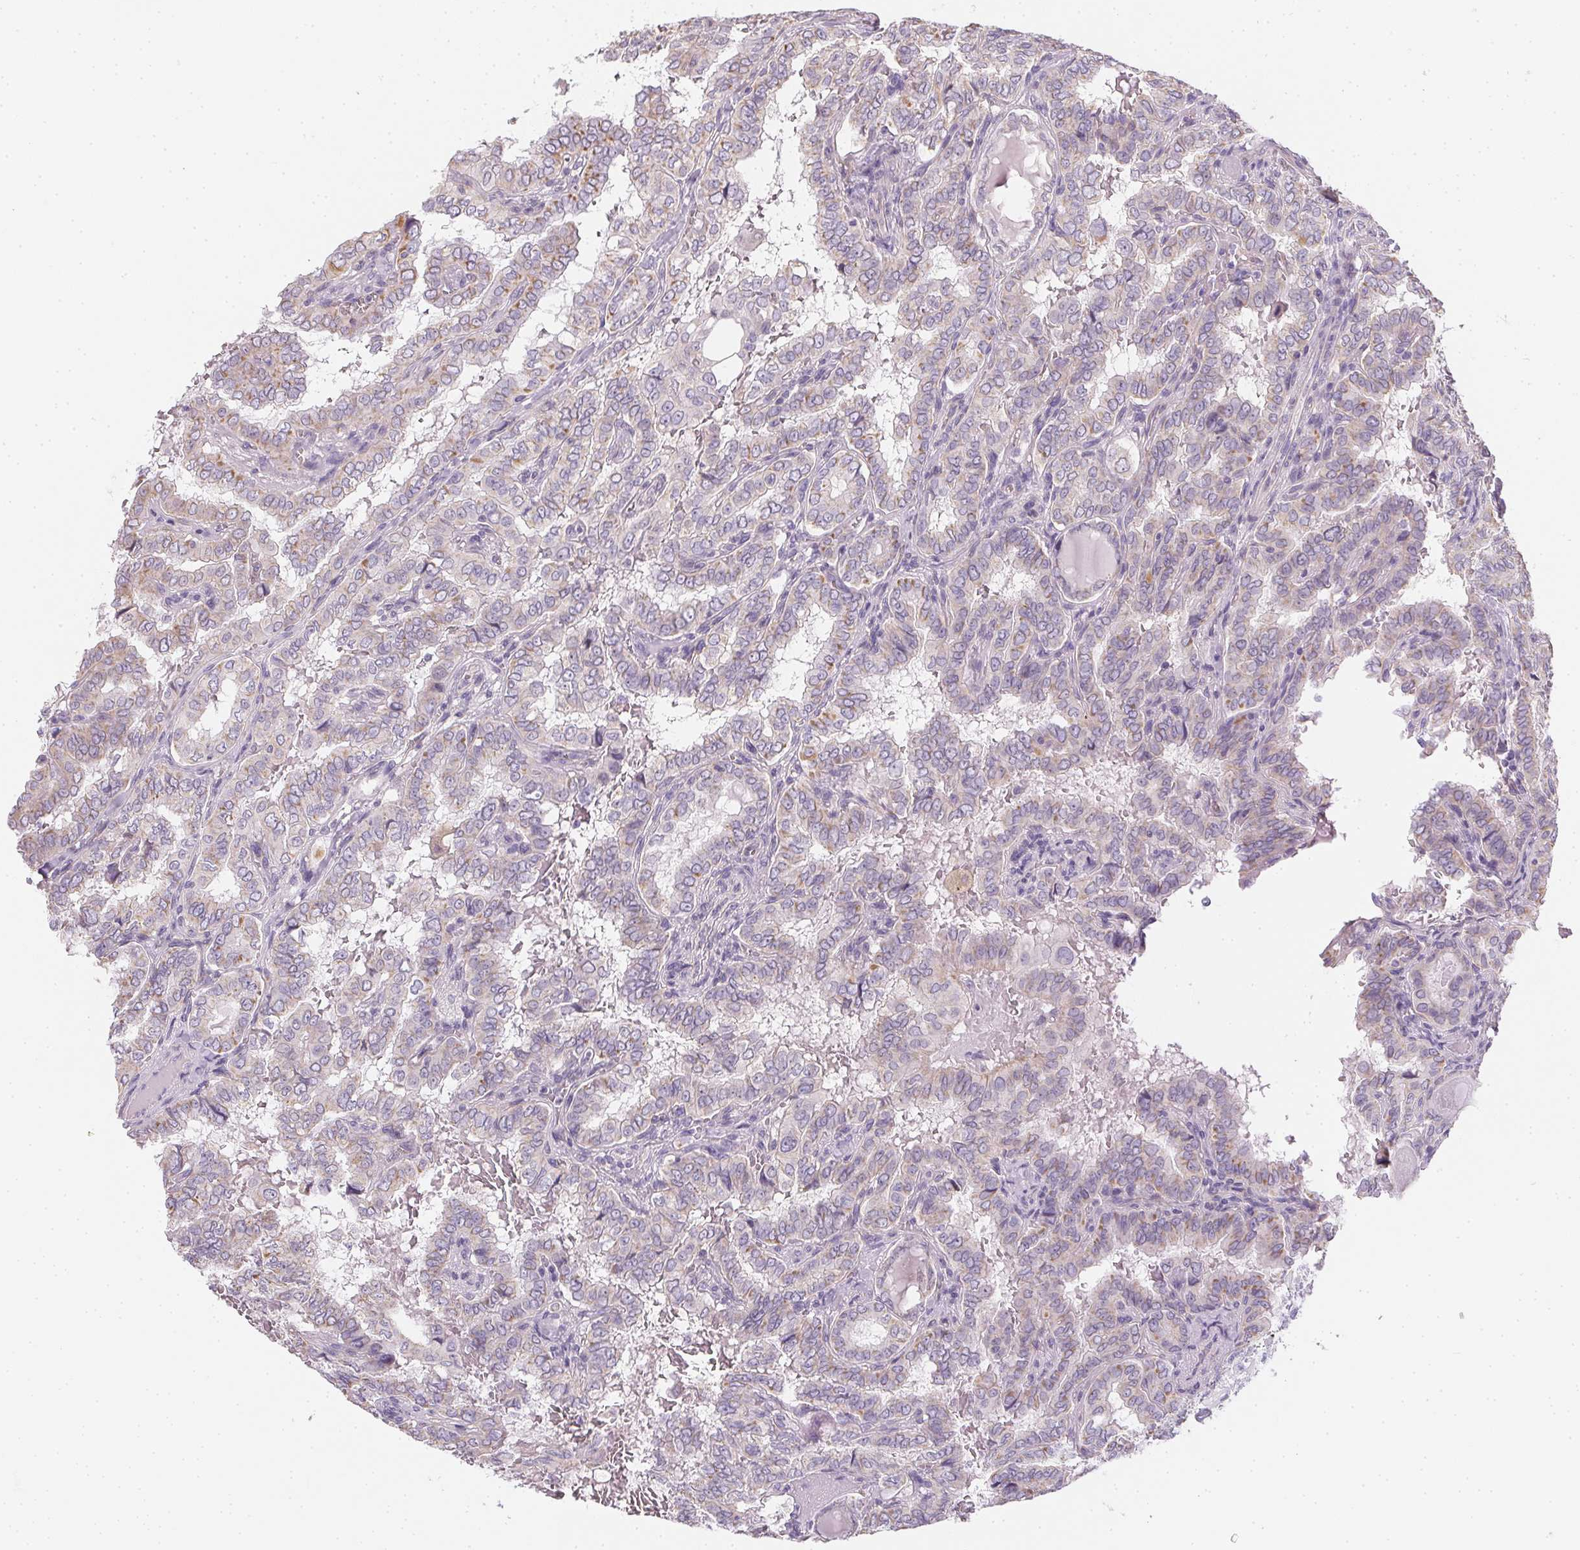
{"staining": {"intensity": "weak", "quantity": "<25%", "location": "cytoplasmic/membranous"}, "tissue": "thyroid cancer", "cell_type": "Tumor cells", "image_type": "cancer", "snomed": [{"axis": "morphology", "description": "Papillary adenocarcinoma, NOS"}, {"axis": "topography", "description": "Thyroid gland"}], "caption": "IHC image of thyroid cancer (papillary adenocarcinoma) stained for a protein (brown), which demonstrates no positivity in tumor cells.", "gene": "SMYD1", "patient": {"sex": "female", "age": 46}}